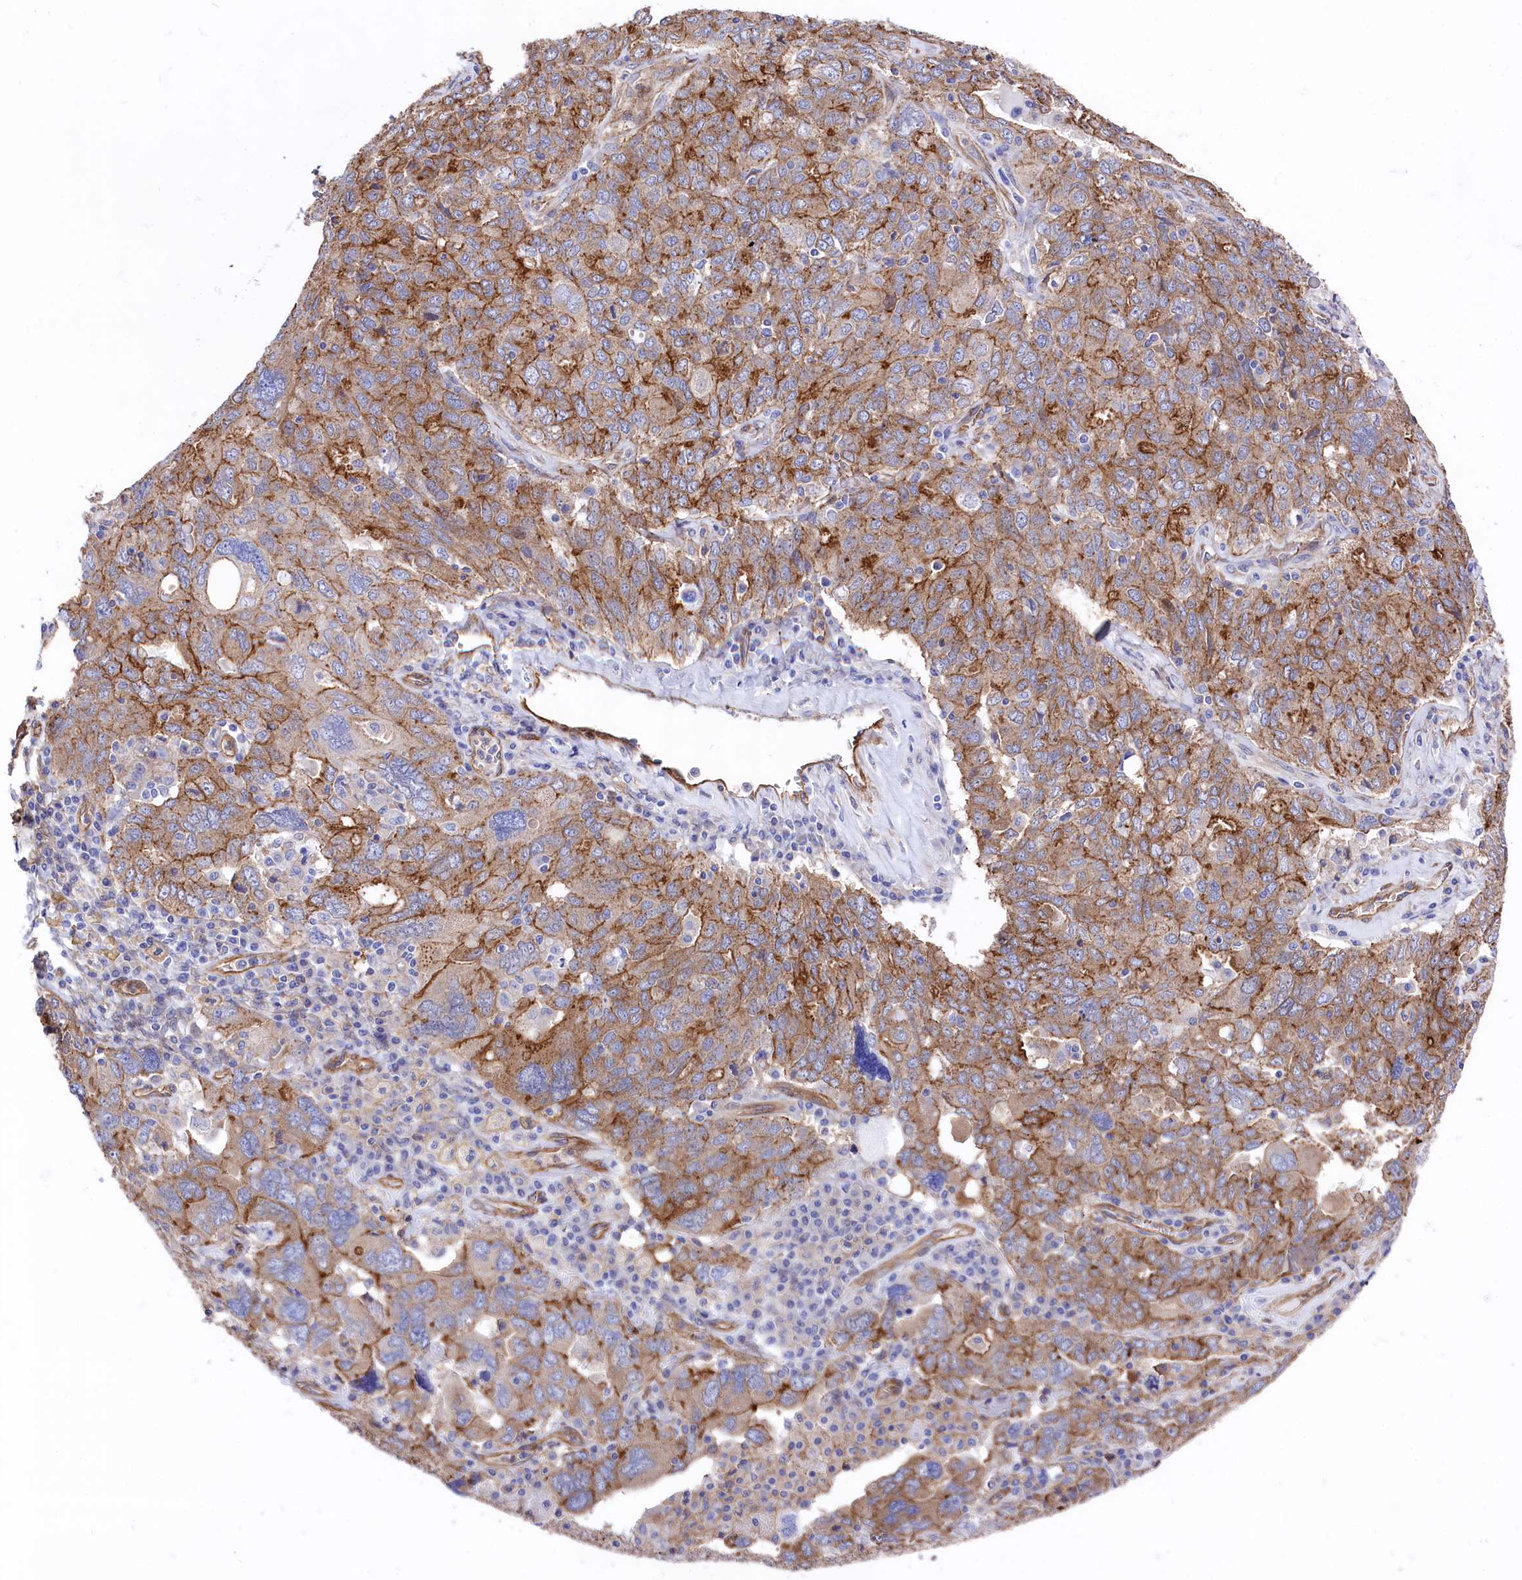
{"staining": {"intensity": "moderate", "quantity": ">75%", "location": "cytoplasmic/membranous"}, "tissue": "ovarian cancer", "cell_type": "Tumor cells", "image_type": "cancer", "snomed": [{"axis": "morphology", "description": "Carcinoma, endometroid"}, {"axis": "topography", "description": "Ovary"}], "caption": "Immunohistochemistry (IHC) image of human endometroid carcinoma (ovarian) stained for a protein (brown), which exhibits medium levels of moderate cytoplasmic/membranous staining in approximately >75% of tumor cells.", "gene": "TNKS1BP1", "patient": {"sex": "female", "age": 62}}